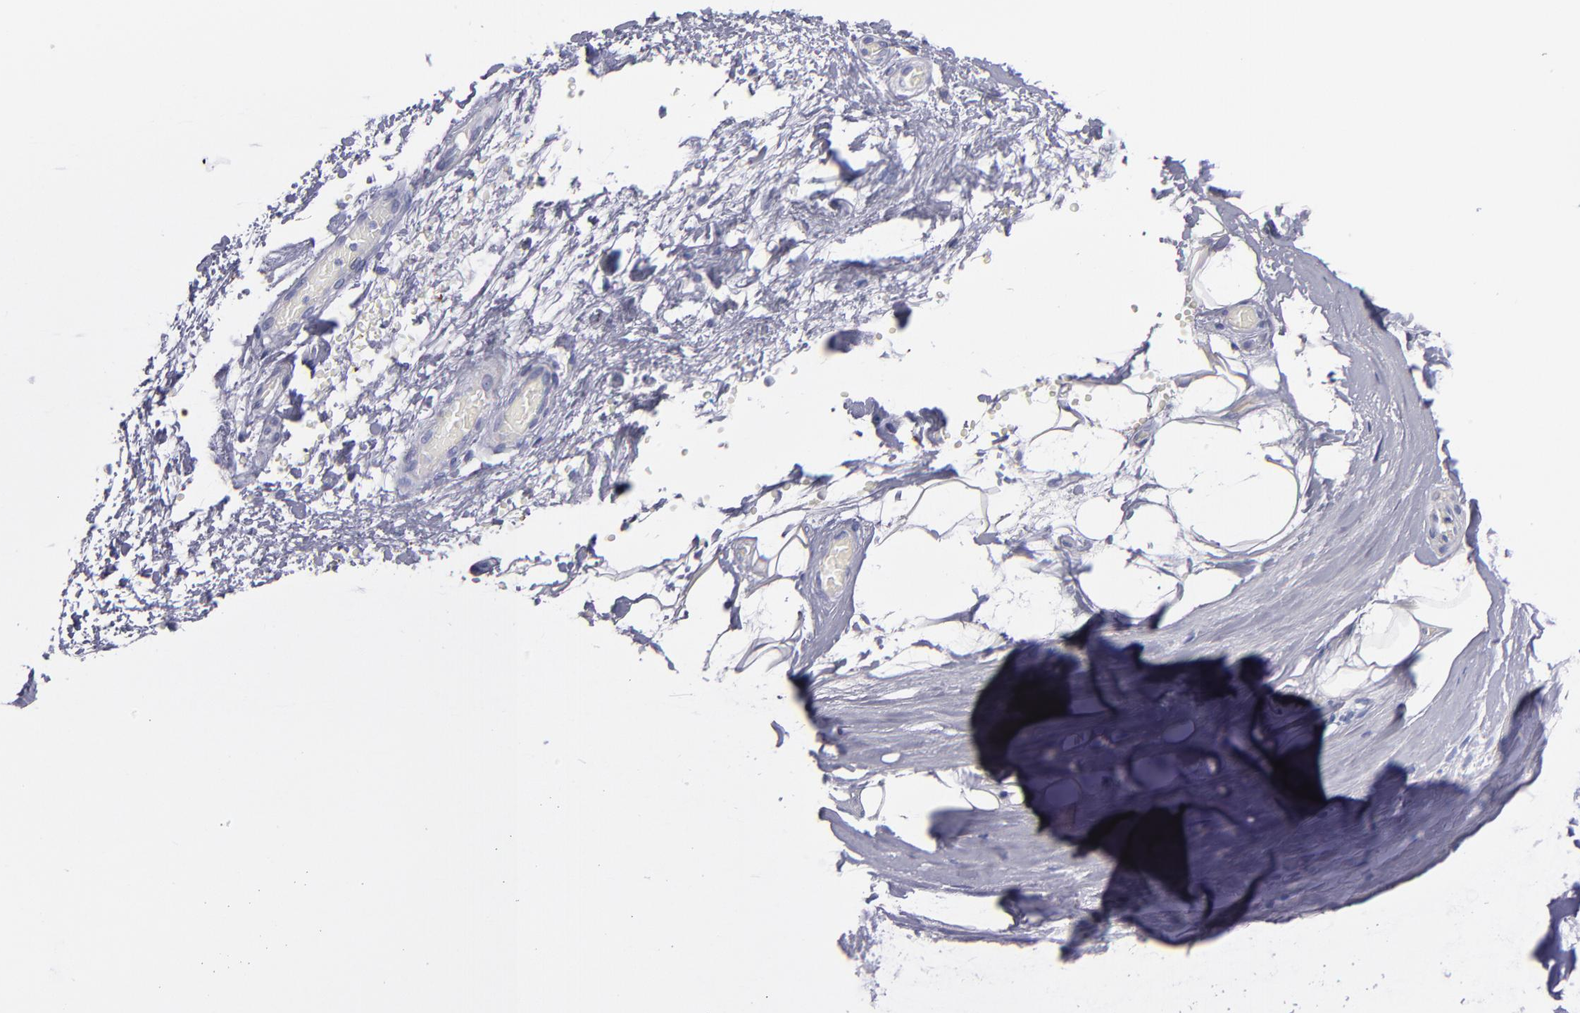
{"staining": {"intensity": "negative", "quantity": "none", "location": "none"}, "tissue": "nasopharynx", "cell_type": "Respiratory epithelial cells", "image_type": "normal", "snomed": [{"axis": "morphology", "description": "Normal tissue, NOS"}, {"axis": "topography", "description": "Nasopharynx"}], "caption": "Human nasopharynx stained for a protein using immunohistochemistry (IHC) displays no staining in respiratory epithelial cells.", "gene": "MB", "patient": {"sex": "male", "age": 56}}